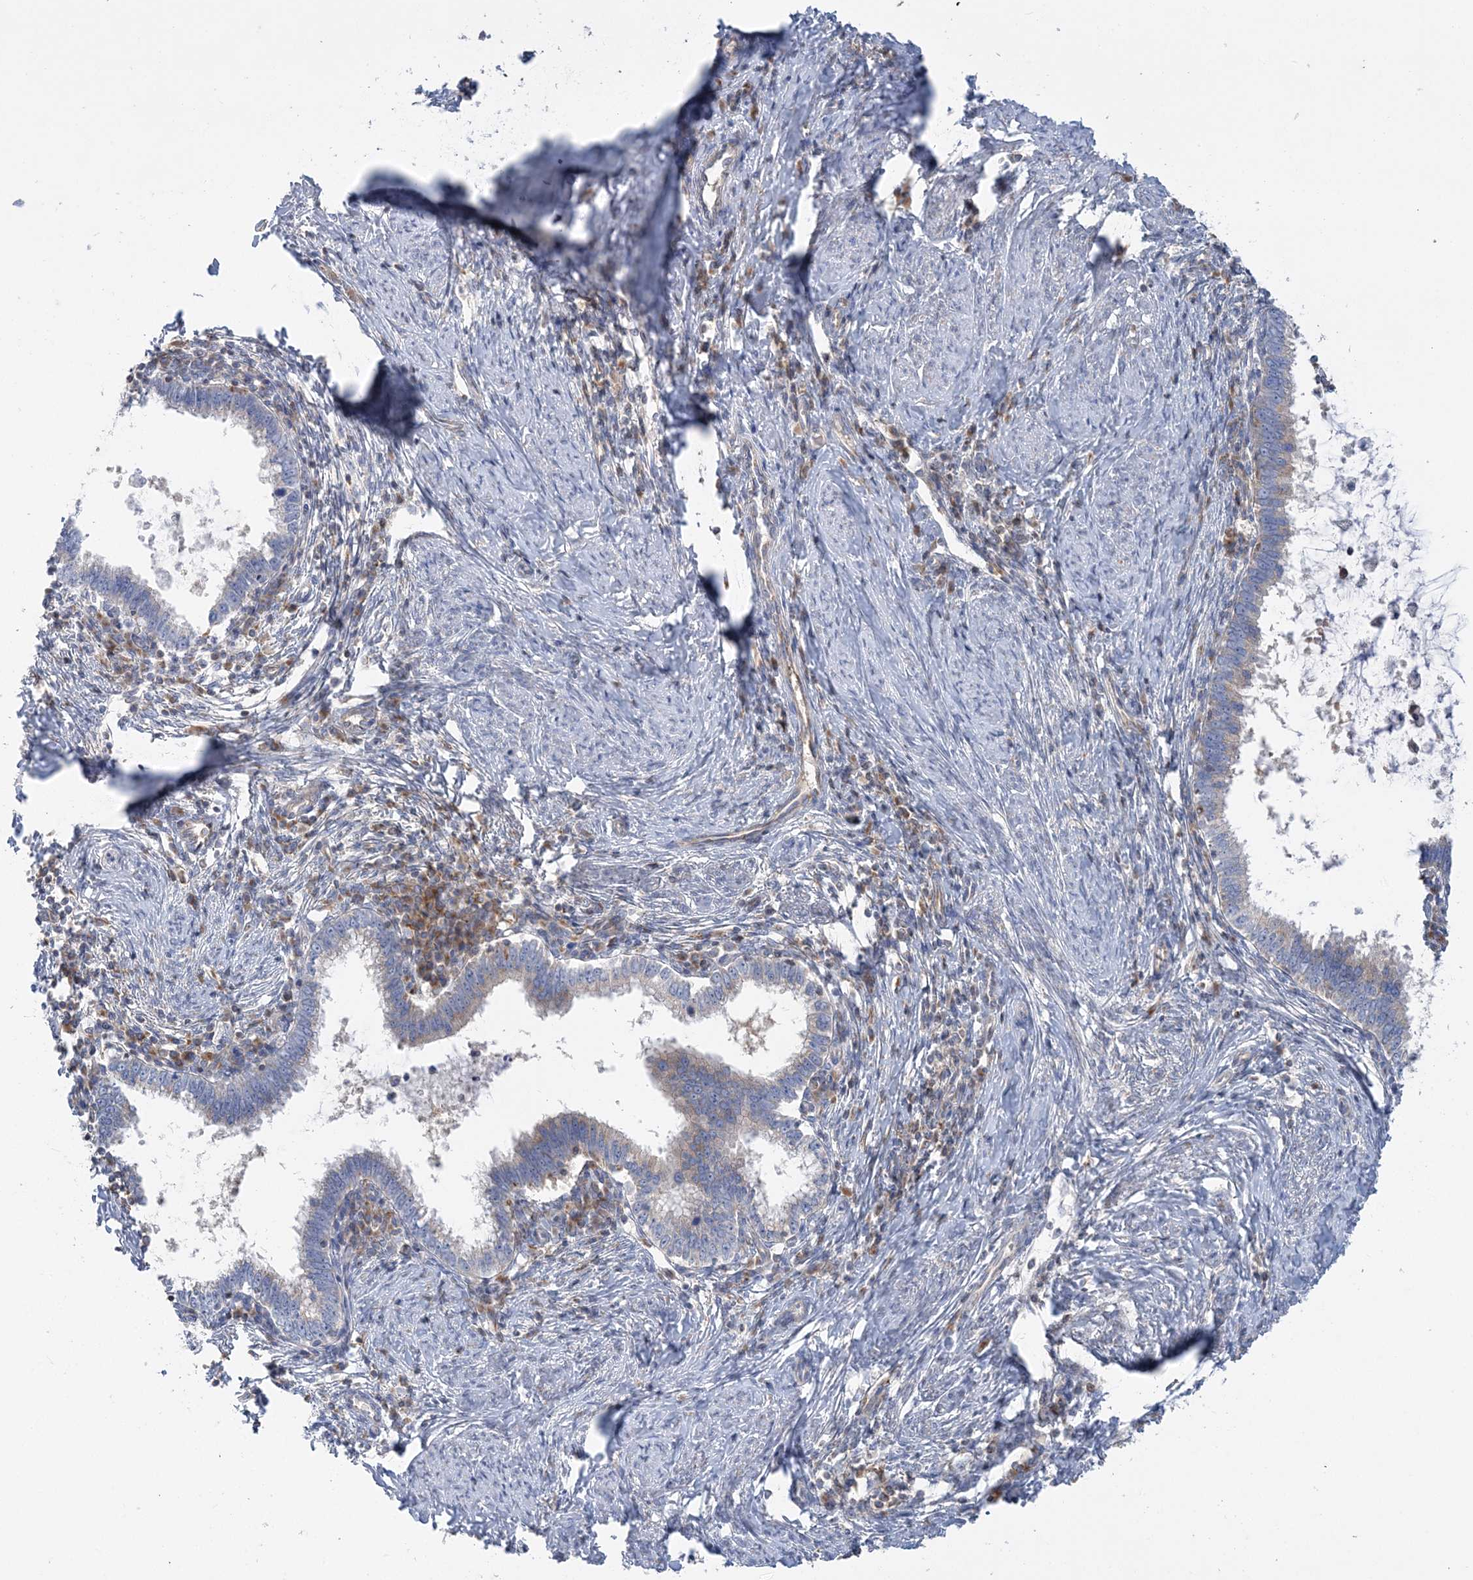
{"staining": {"intensity": "weak", "quantity": "<25%", "location": "cytoplasmic/membranous"}, "tissue": "cervical cancer", "cell_type": "Tumor cells", "image_type": "cancer", "snomed": [{"axis": "morphology", "description": "Adenocarcinoma, NOS"}, {"axis": "topography", "description": "Cervix"}], "caption": "Immunohistochemistry (IHC) of human cervical cancer (adenocarcinoma) shows no staining in tumor cells.", "gene": "FAM114A2", "patient": {"sex": "female", "age": 36}}